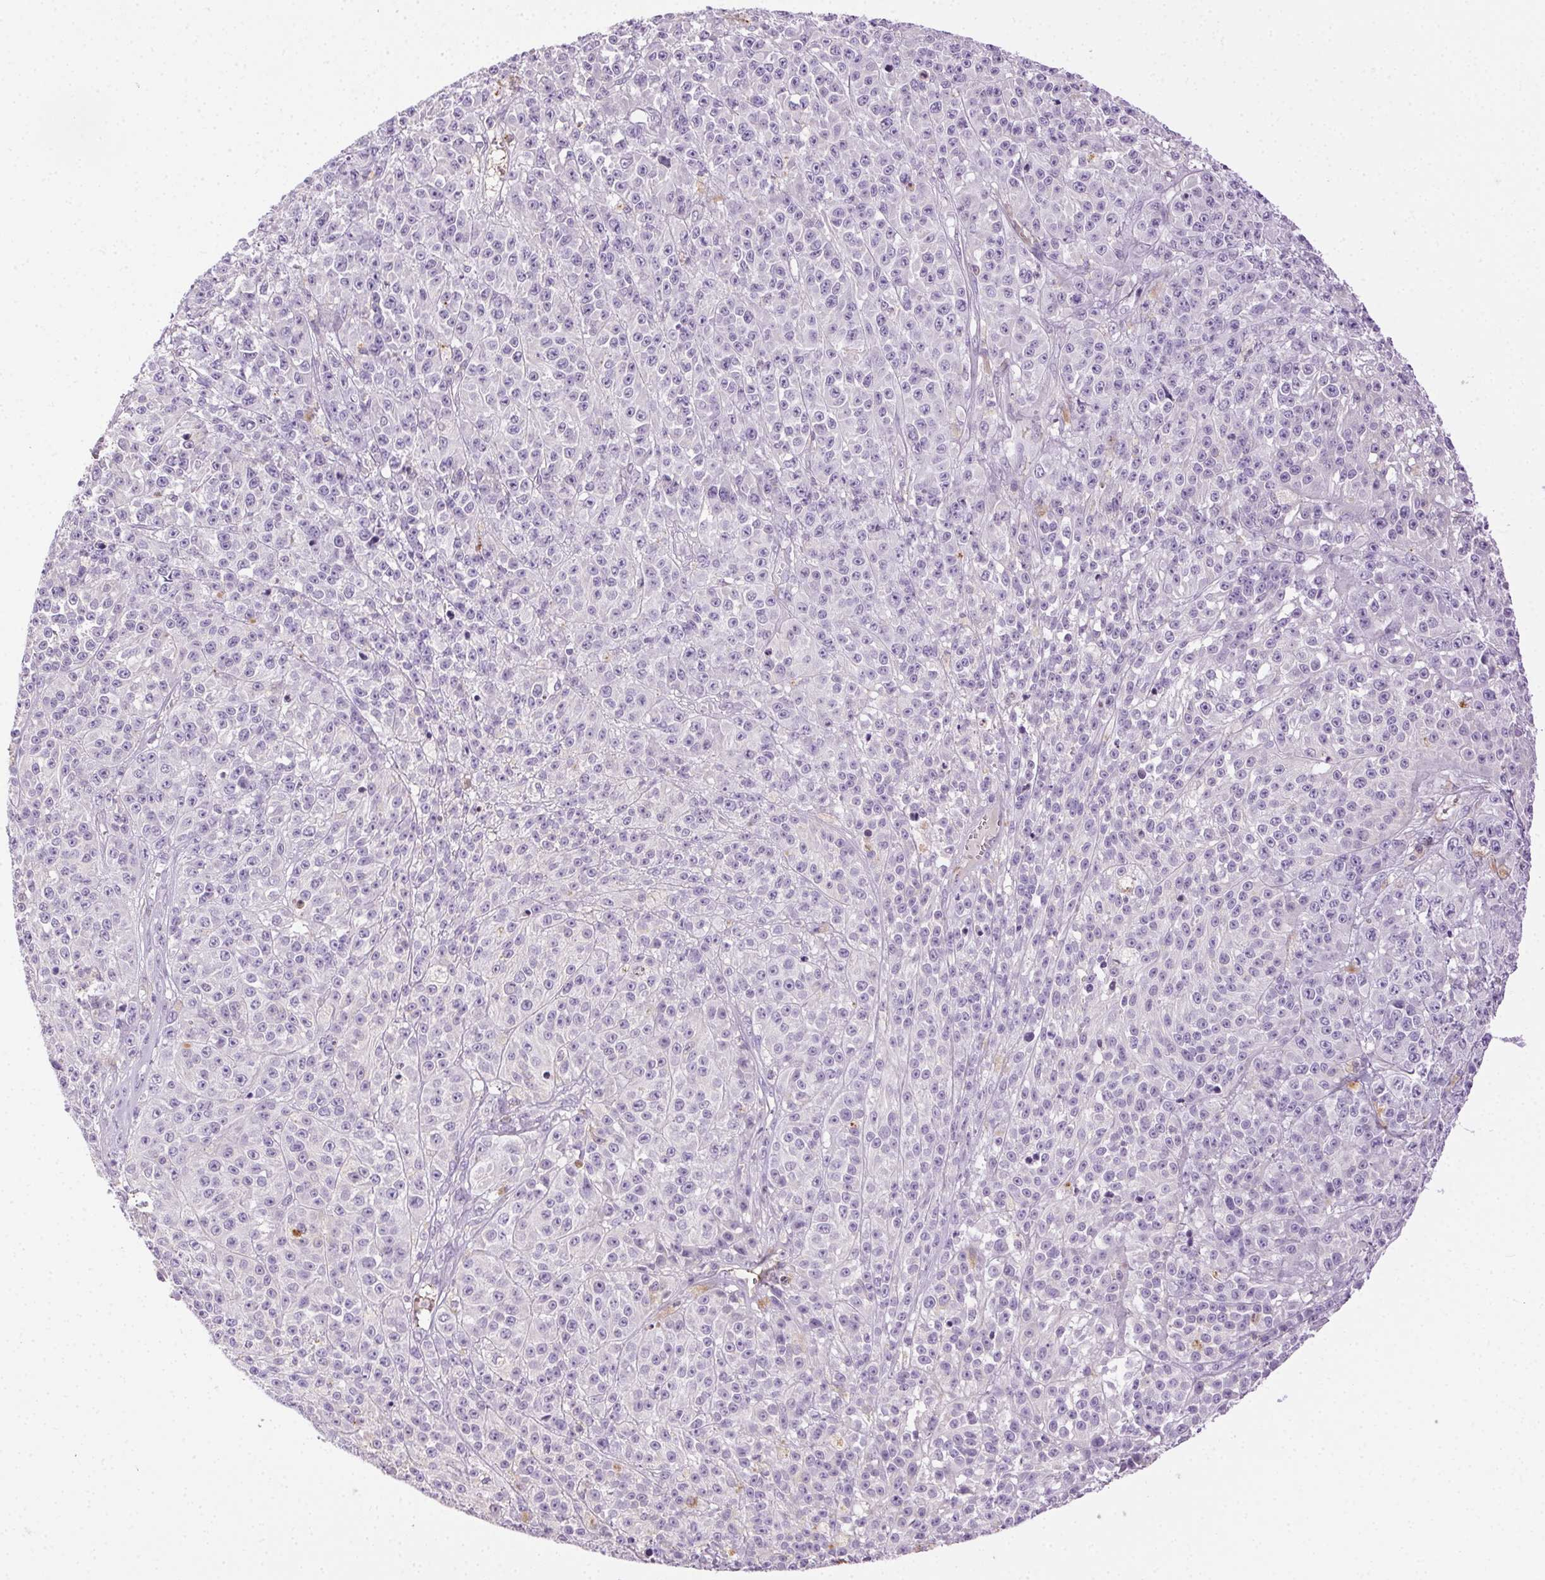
{"staining": {"intensity": "negative", "quantity": "none", "location": "none"}, "tissue": "melanoma", "cell_type": "Tumor cells", "image_type": "cancer", "snomed": [{"axis": "morphology", "description": "Malignant melanoma, NOS"}, {"axis": "topography", "description": "Skin"}], "caption": "Immunohistochemistry of human melanoma exhibits no expression in tumor cells.", "gene": "BPIFB2", "patient": {"sex": "female", "age": 58}}